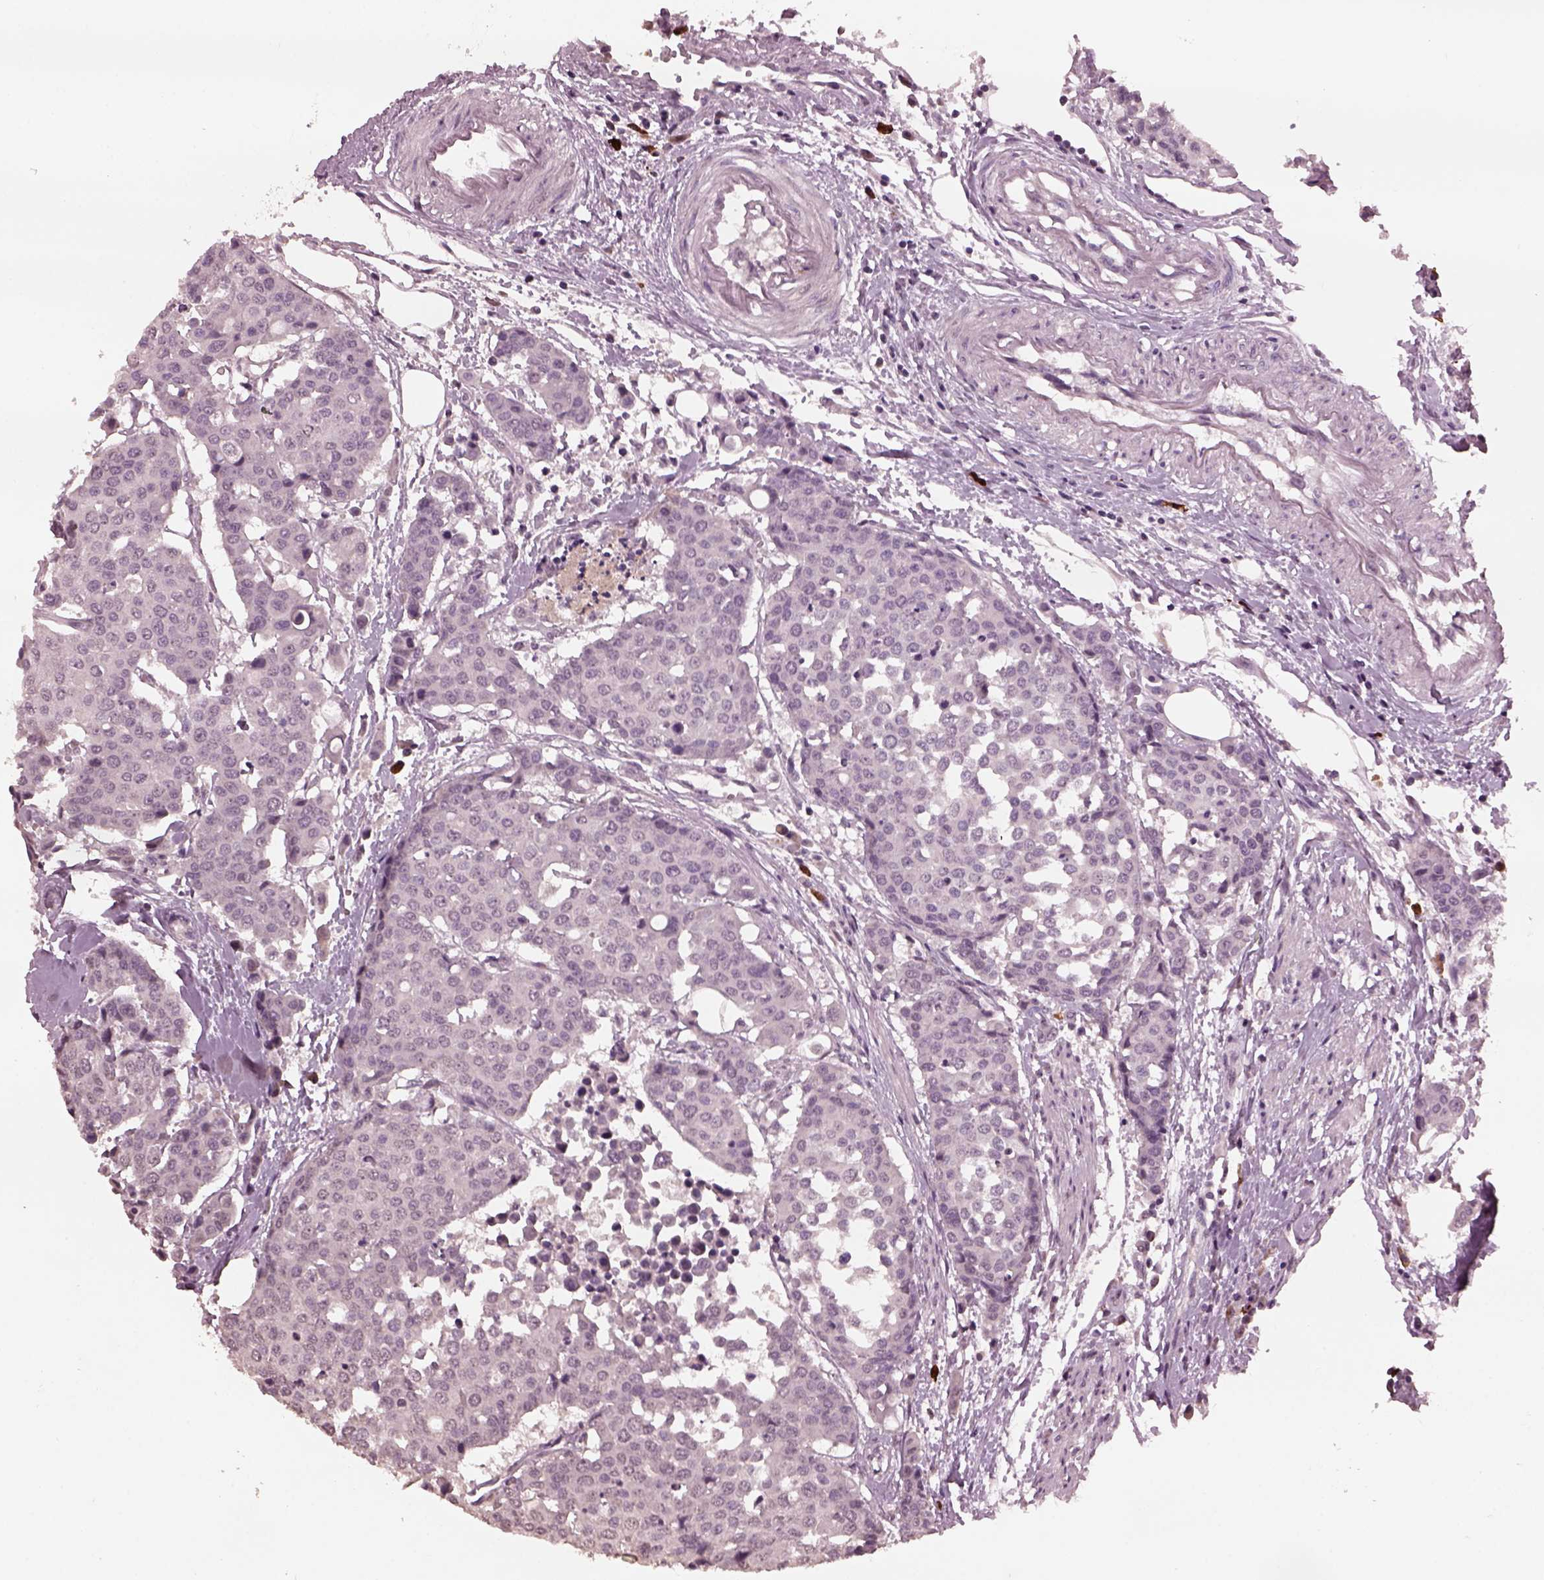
{"staining": {"intensity": "negative", "quantity": "none", "location": "none"}, "tissue": "carcinoid", "cell_type": "Tumor cells", "image_type": "cancer", "snomed": [{"axis": "morphology", "description": "Carcinoid, malignant, NOS"}, {"axis": "topography", "description": "Colon"}], "caption": "There is no significant positivity in tumor cells of carcinoid (malignant).", "gene": "IL18RAP", "patient": {"sex": "male", "age": 81}}